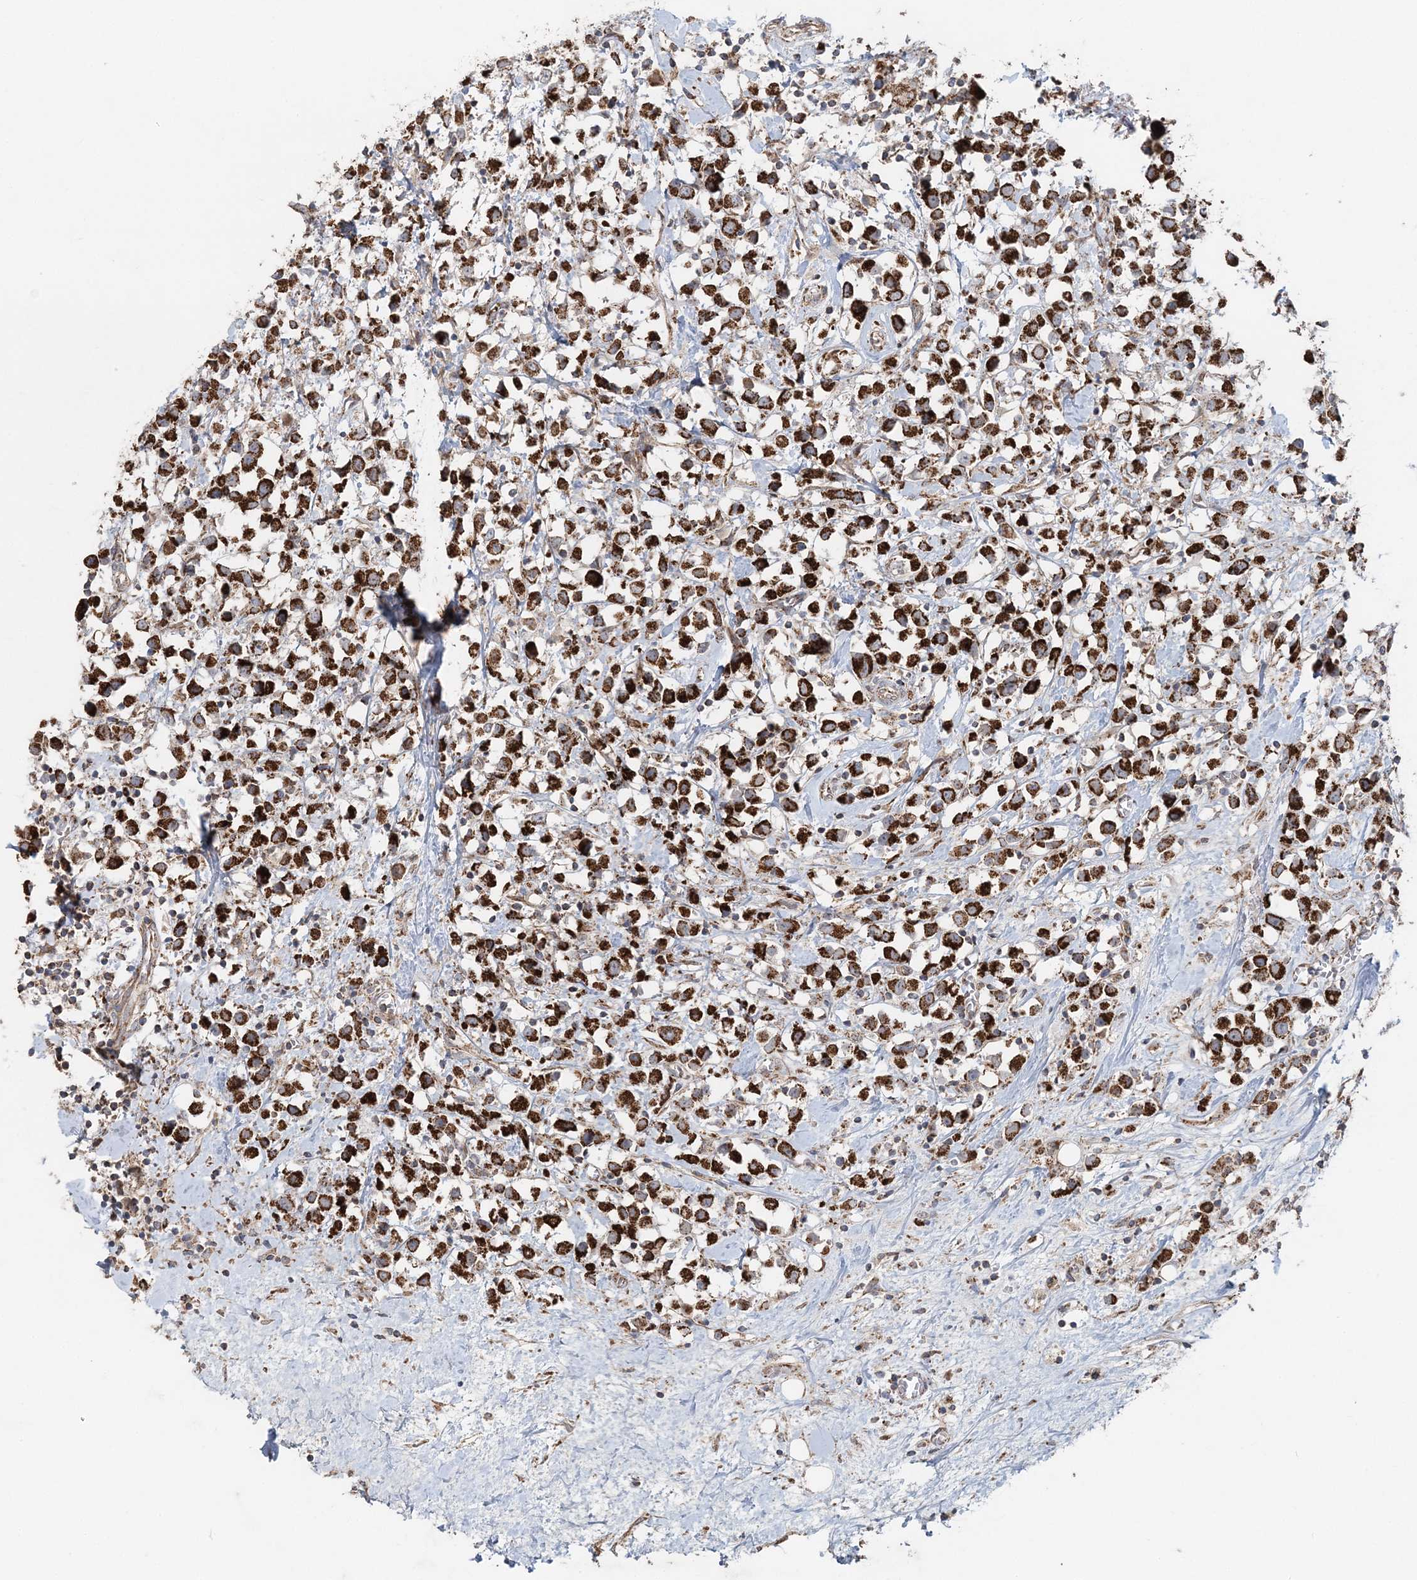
{"staining": {"intensity": "strong", "quantity": ">75%", "location": "cytoplasmic/membranous"}, "tissue": "breast cancer", "cell_type": "Tumor cells", "image_type": "cancer", "snomed": [{"axis": "morphology", "description": "Duct carcinoma"}, {"axis": "topography", "description": "Breast"}], "caption": "IHC image of breast cancer (intraductal carcinoma) stained for a protein (brown), which demonstrates high levels of strong cytoplasmic/membranous staining in approximately >75% of tumor cells.", "gene": "LRPPRC", "patient": {"sex": "female", "age": 61}}